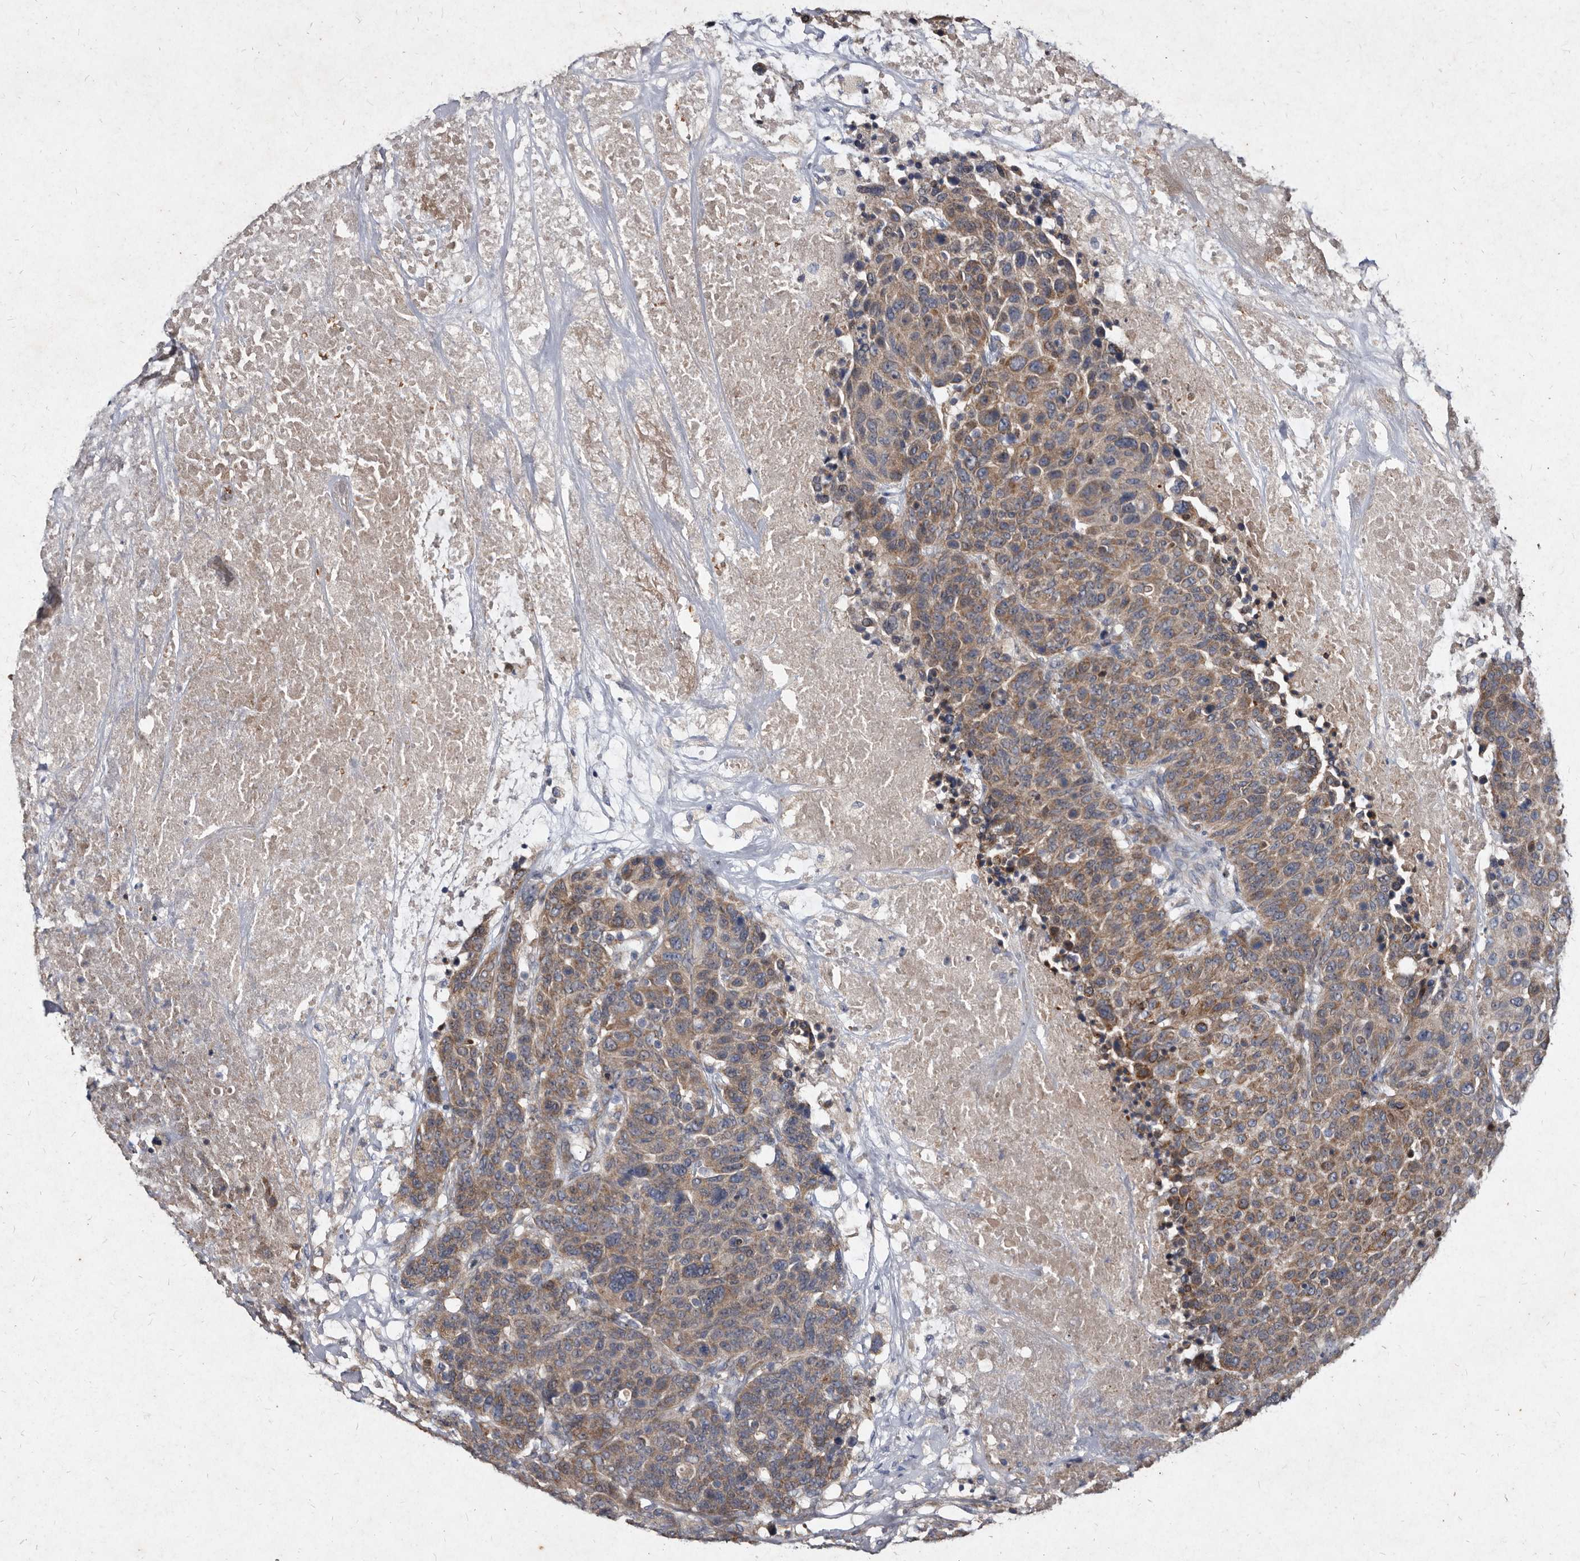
{"staining": {"intensity": "moderate", "quantity": ">75%", "location": "cytoplasmic/membranous"}, "tissue": "breast cancer", "cell_type": "Tumor cells", "image_type": "cancer", "snomed": [{"axis": "morphology", "description": "Duct carcinoma"}, {"axis": "topography", "description": "Breast"}], "caption": "Tumor cells reveal medium levels of moderate cytoplasmic/membranous expression in about >75% of cells in human breast cancer (intraductal carcinoma).", "gene": "YPEL3", "patient": {"sex": "female", "age": 37}}